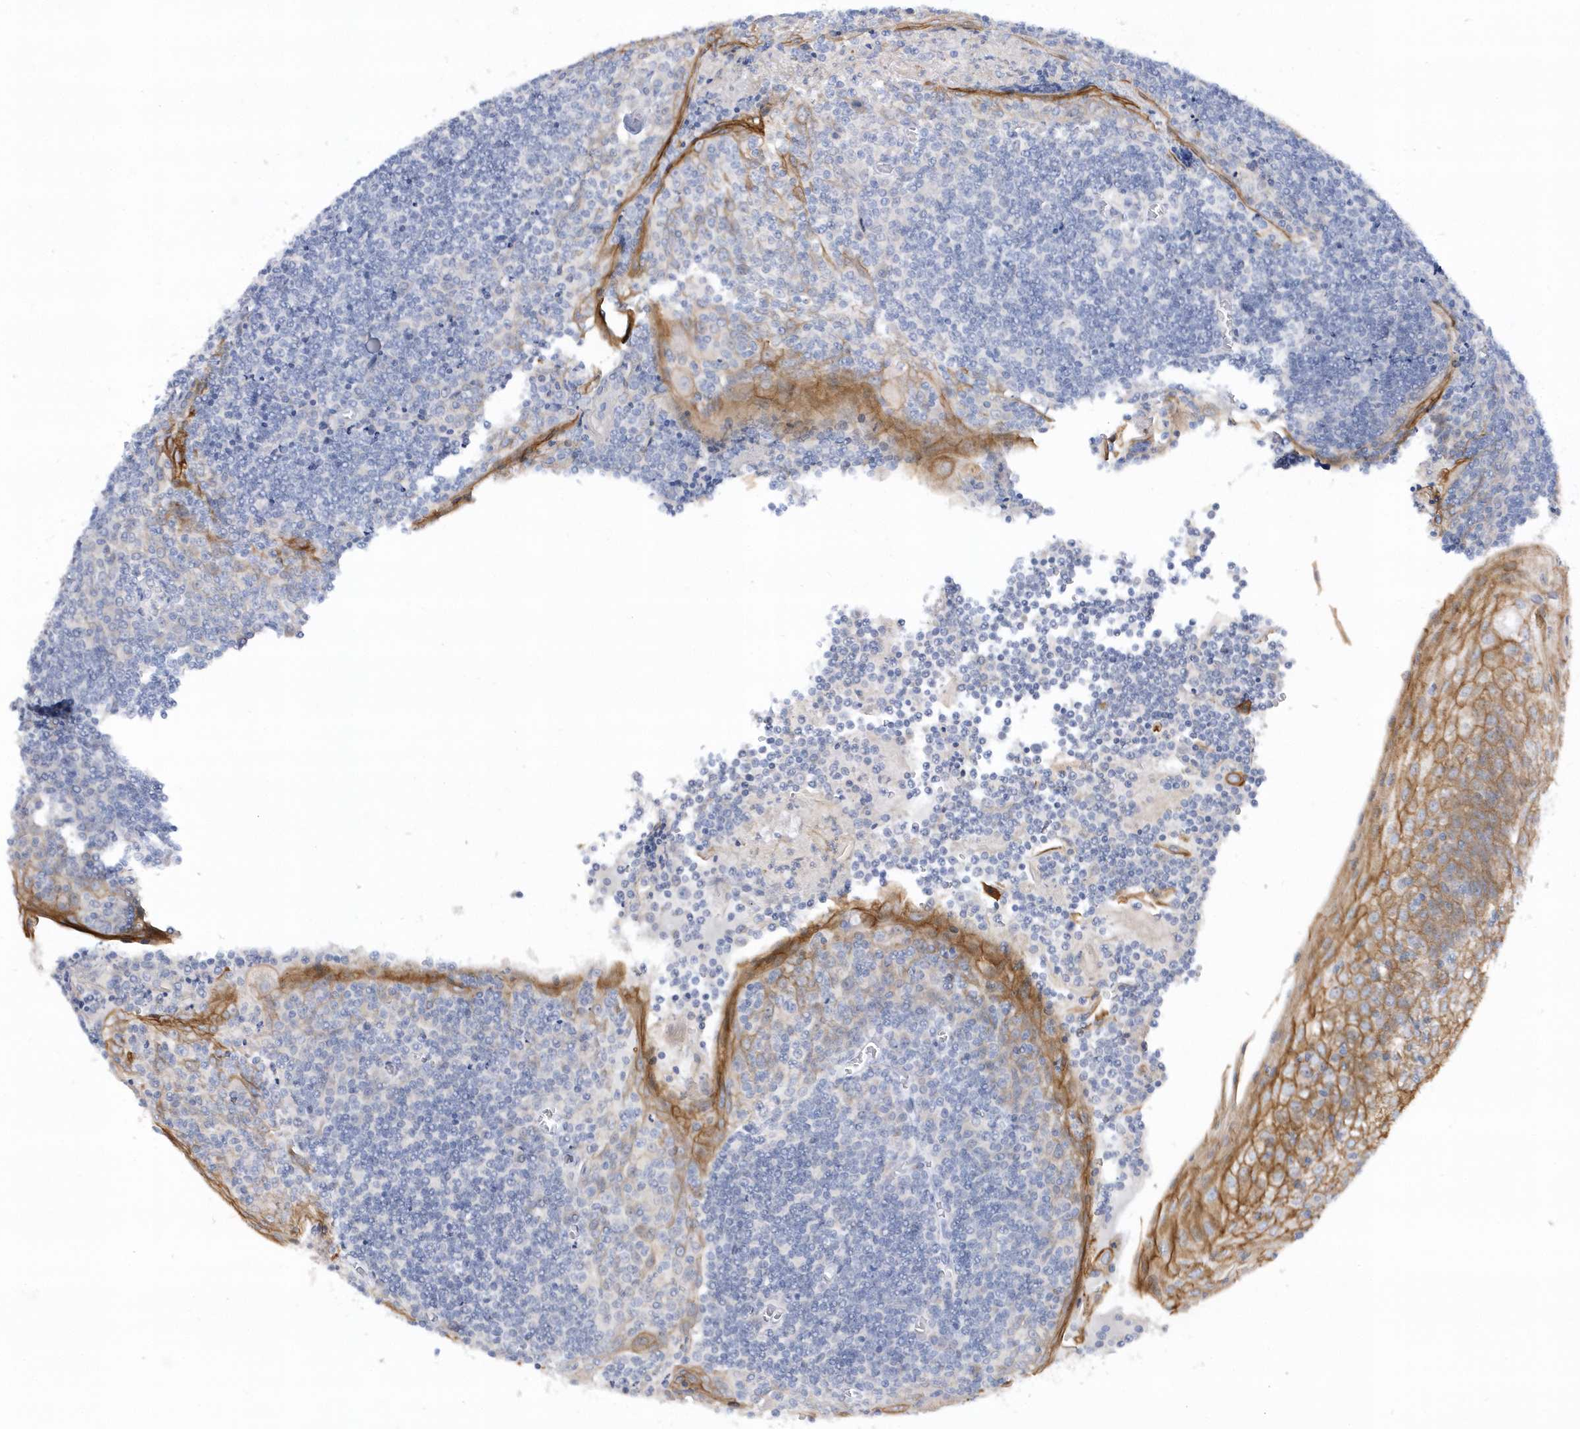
{"staining": {"intensity": "negative", "quantity": "none", "location": "none"}, "tissue": "tonsil", "cell_type": "Germinal center cells", "image_type": "normal", "snomed": [{"axis": "morphology", "description": "Normal tissue, NOS"}, {"axis": "topography", "description": "Tonsil"}], "caption": "This is an immunohistochemistry photomicrograph of benign tonsil. There is no staining in germinal center cells.", "gene": "RPEL1", "patient": {"sex": "male", "age": 27}}